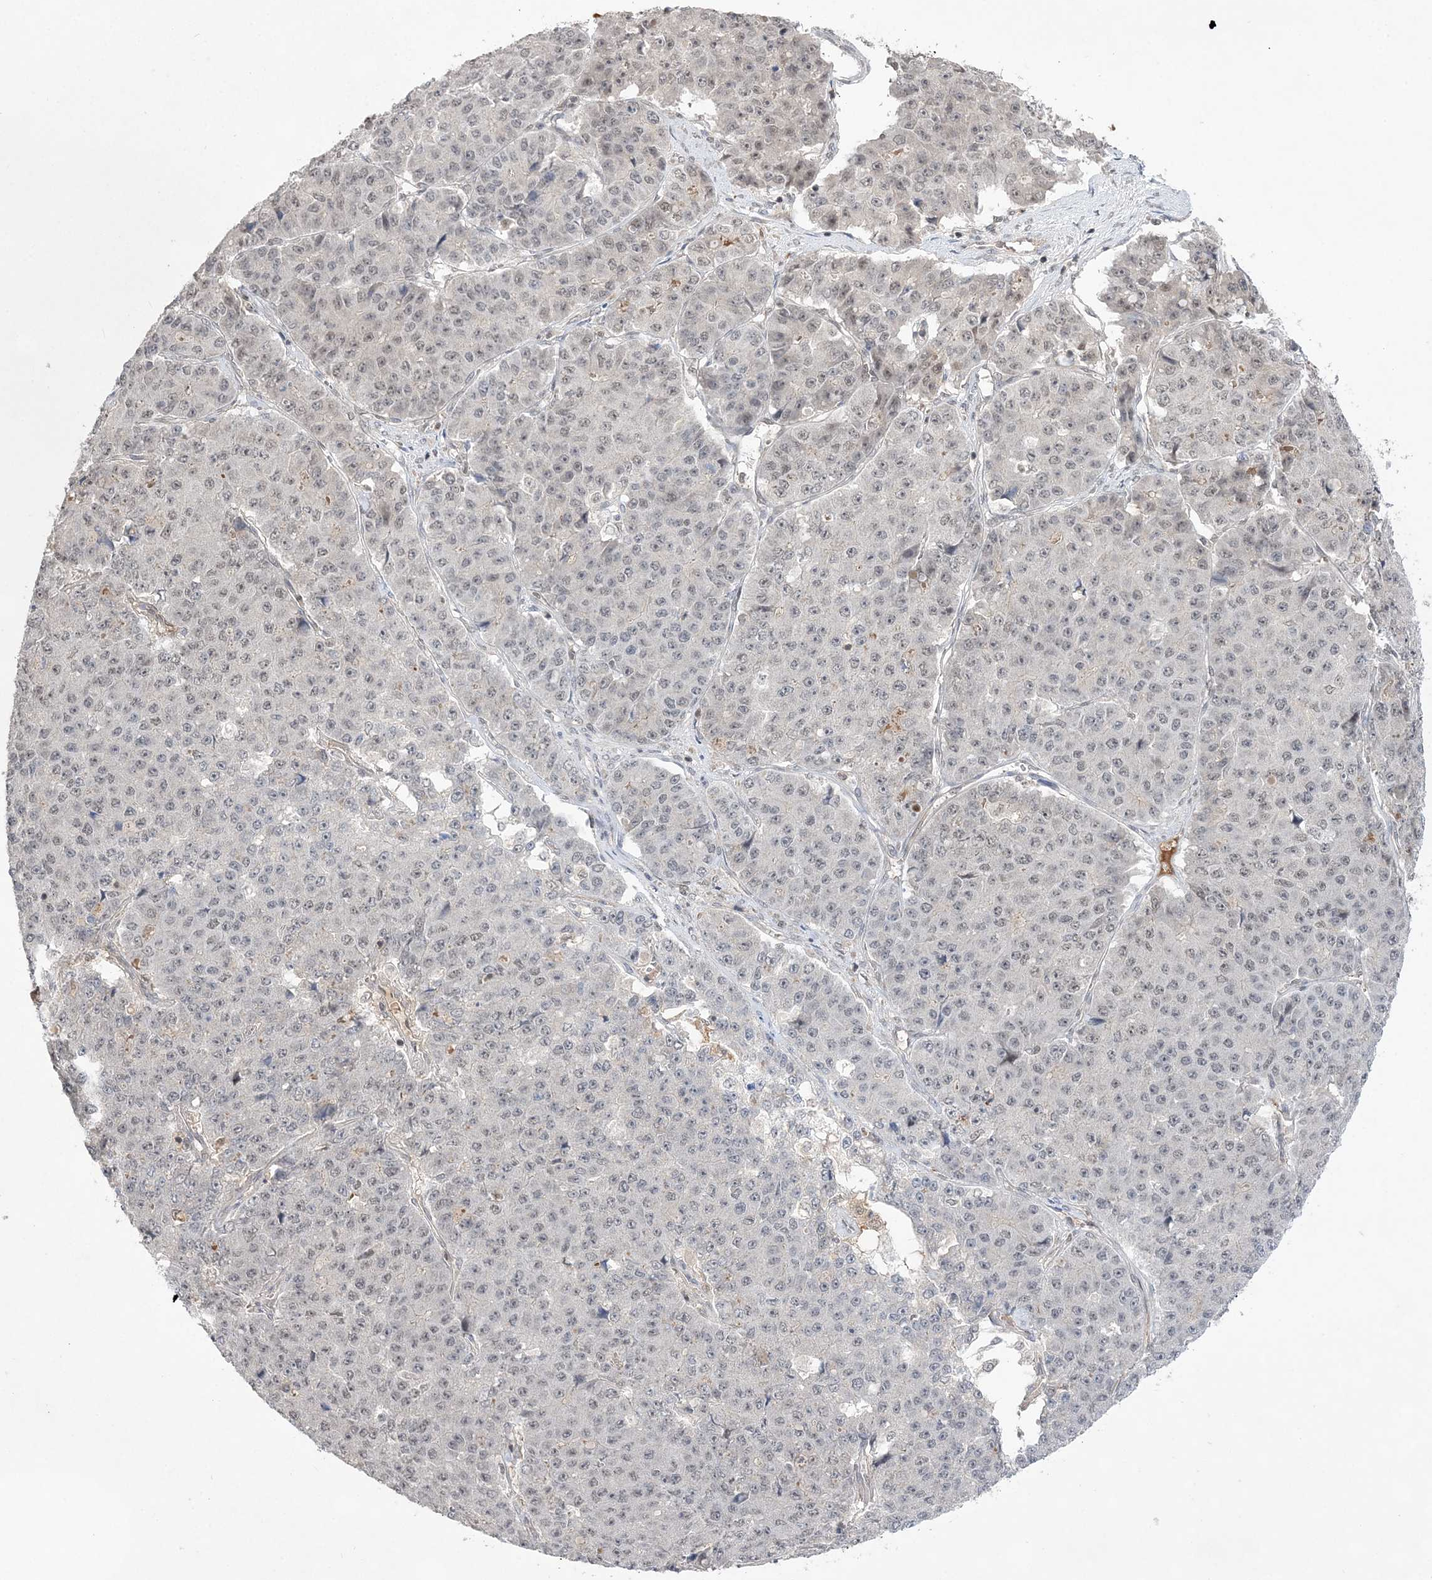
{"staining": {"intensity": "negative", "quantity": "none", "location": "none"}, "tissue": "pancreatic cancer", "cell_type": "Tumor cells", "image_type": "cancer", "snomed": [{"axis": "morphology", "description": "Adenocarcinoma, NOS"}, {"axis": "topography", "description": "Pancreas"}], "caption": "This is an IHC image of human pancreatic cancer (adenocarcinoma). There is no positivity in tumor cells.", "gene": "TMEM132B", "patient": {"sex": "male", "age": 50}}